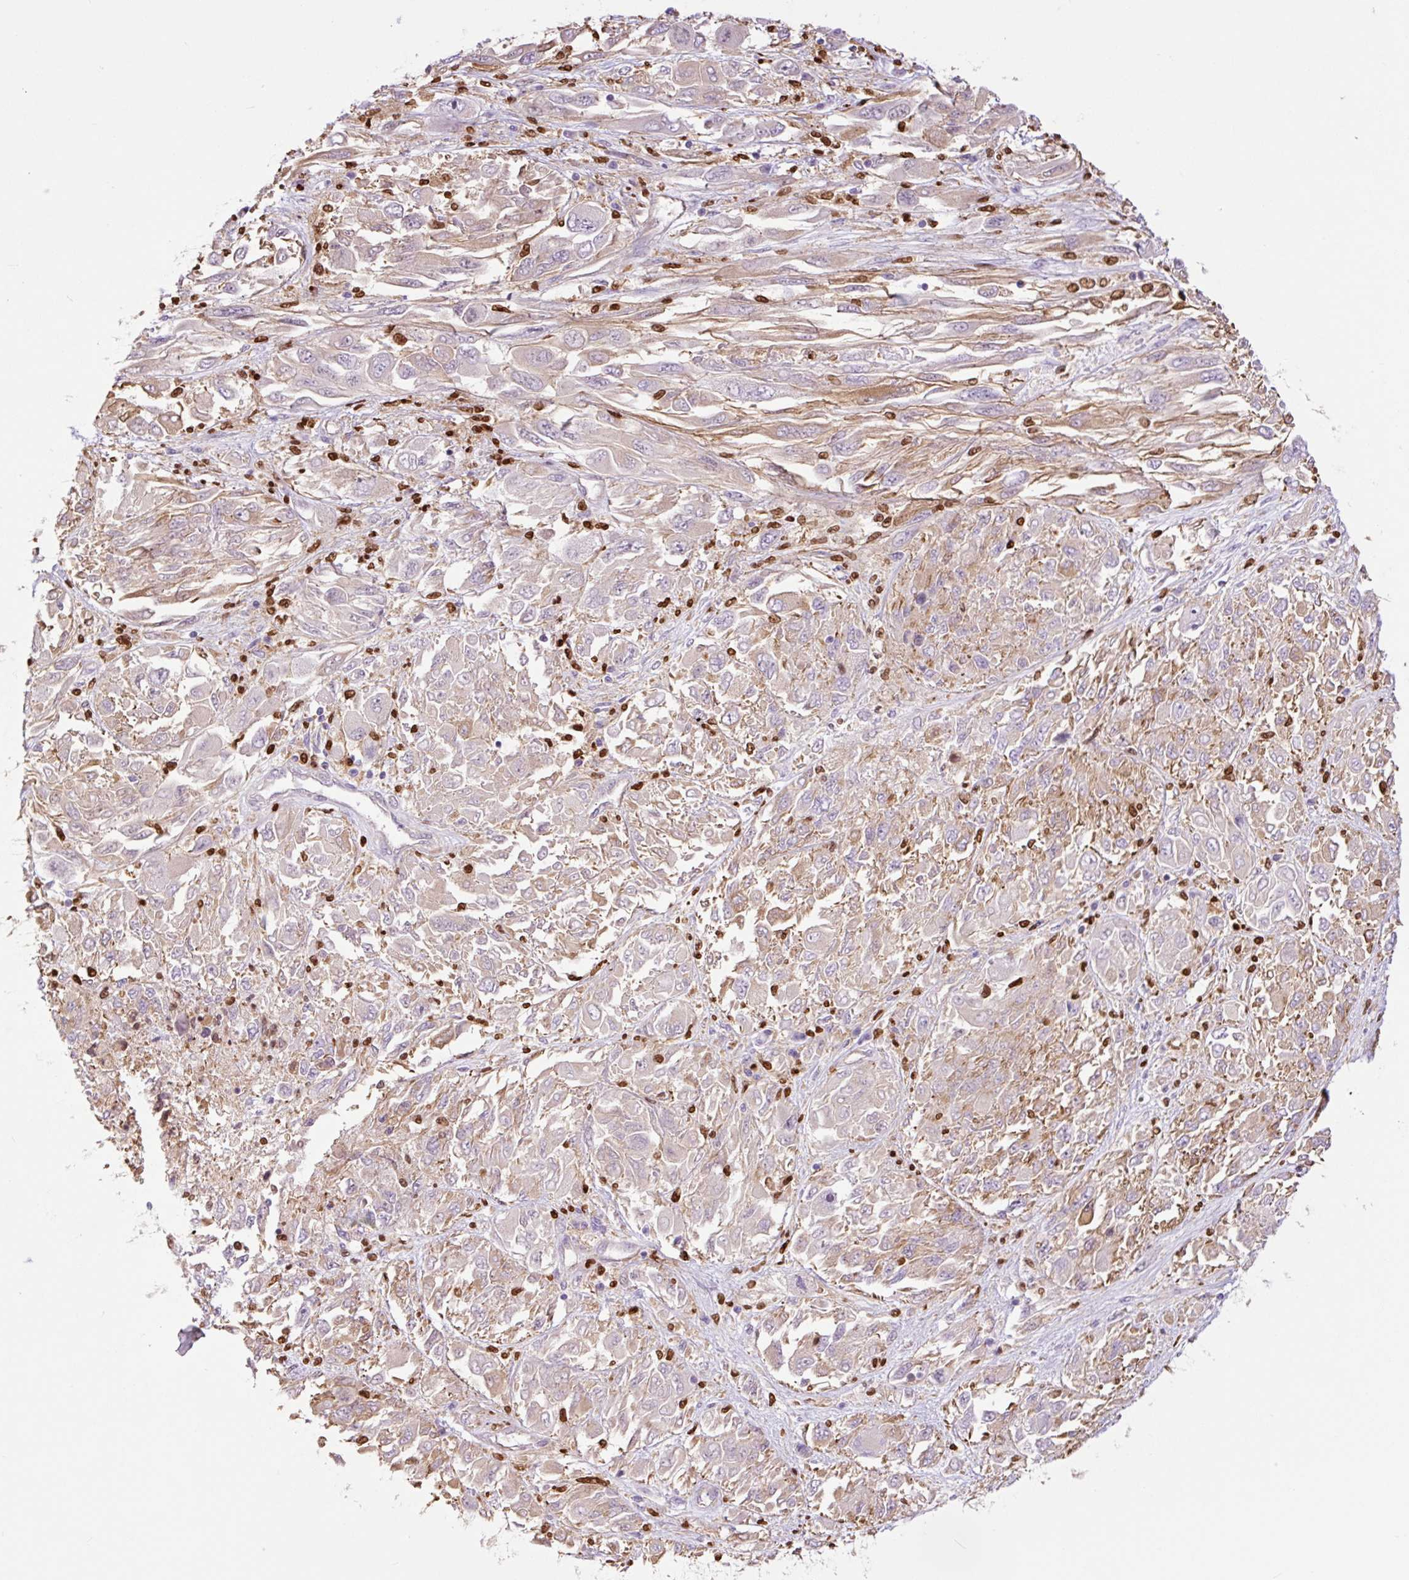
{"staining": {"intensity": "weak", "quantity": "<25%", "location": "cytoplasmic/membranous"}, "tissue": "melanoma", "cell_type": "Tumor cells", "image_type": "cancer", "snomed": [{"axis": "morphology", "description": "Malignant melanoma, NOS"}, {"axis": "topography", "description": "Skin"}], "caption": "This is a micrograph of immunohistochemistry (IHC) staining of melanoma, which shows no expression in tumor cells.", "gene": "SPI1", "patient": {"sex": "female", "age": 91}}